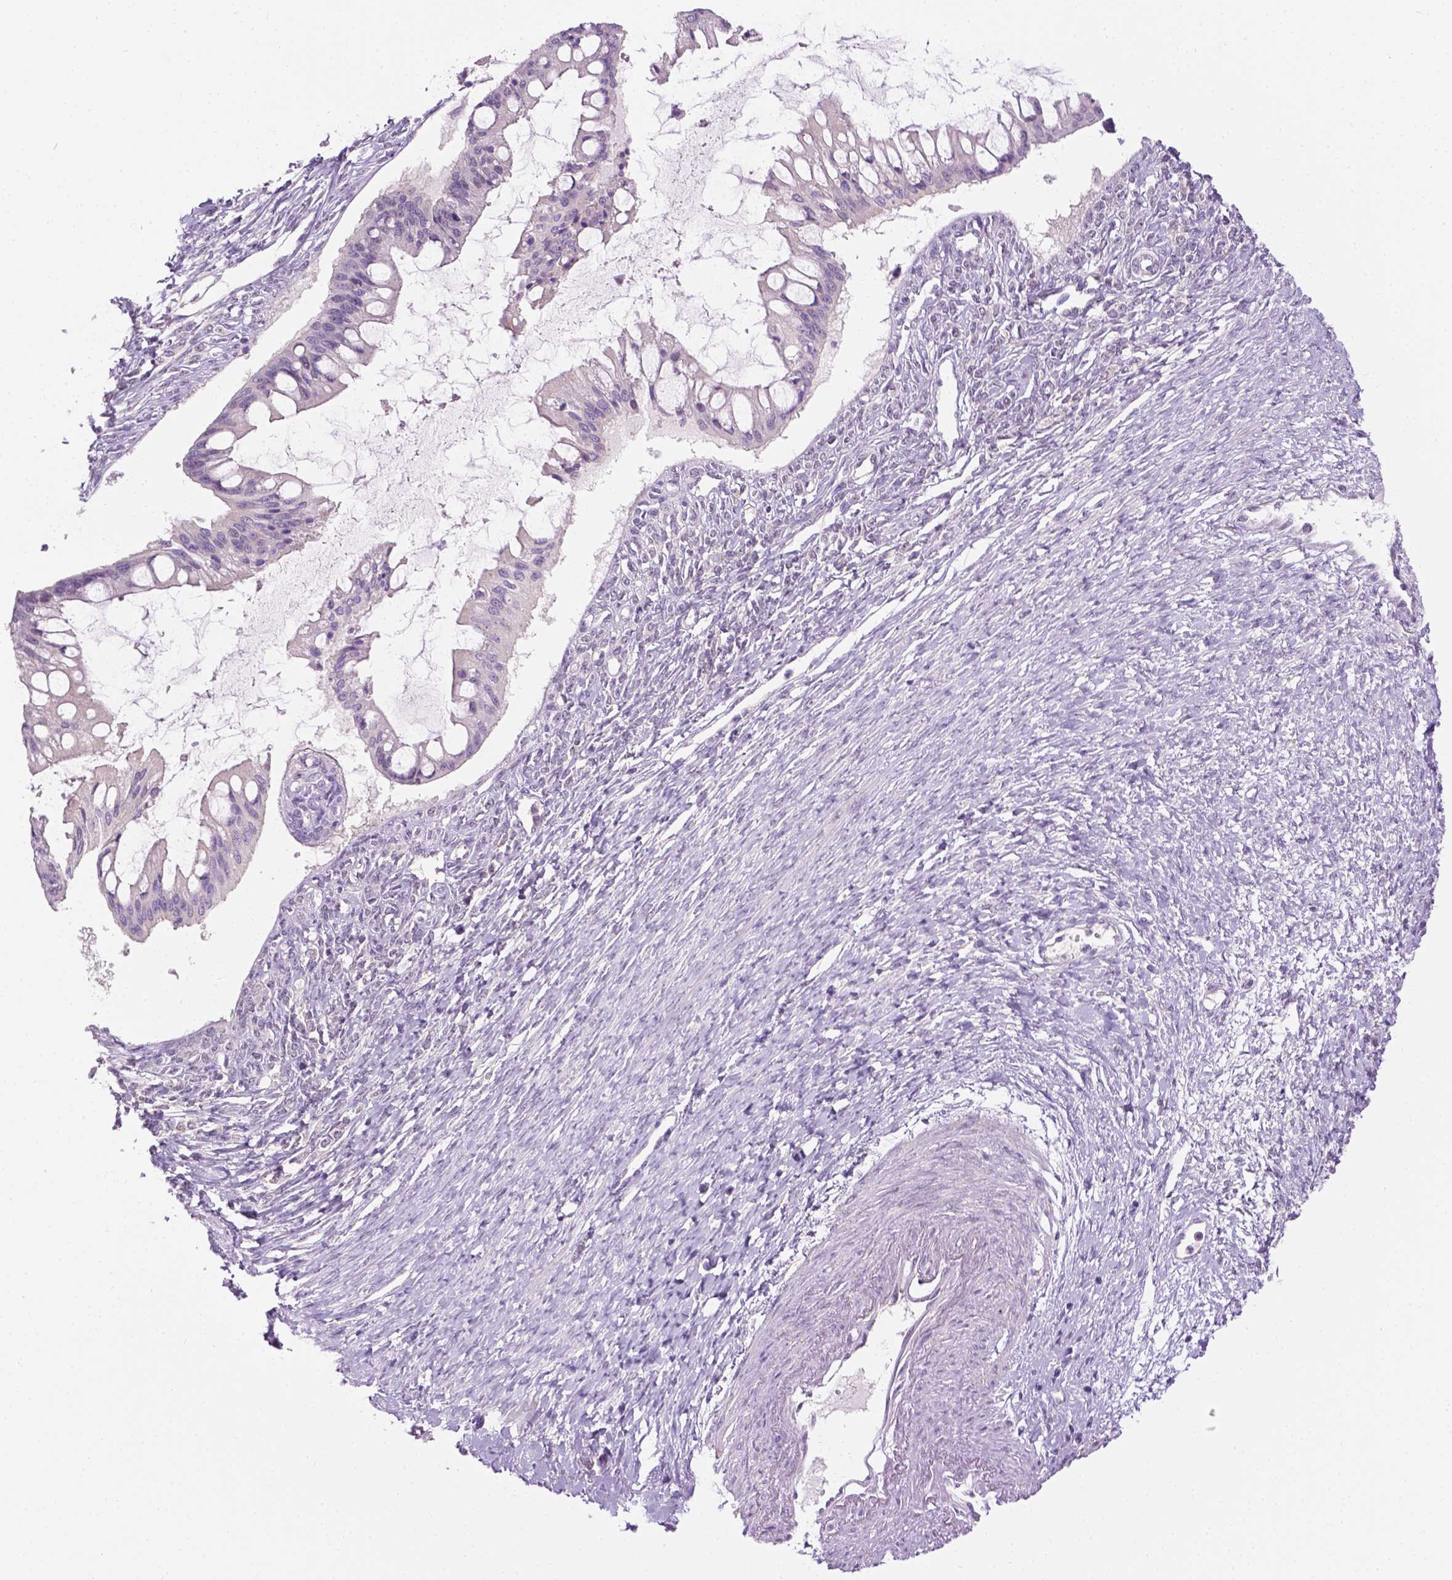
{"staining": {"intensity": "negative", "quantity": "none", "location": "none"}, "tissue": "ovarian cancer", "cell_type": "Tumor cells", "image_type": "cancer", "snomed": [{"axis": "morphology", "description": "Cystadenocarcinoma, mucinous, NOS"}, {"axis": "topography", "description": "Ovary"}], "caption": "Protein analysis of ovarian mucinous cystadenocarcinoma reveals no significant expression in tumor cells.", "gene": "DENND4A", "patient": {"sex": "female", "age": 73}}